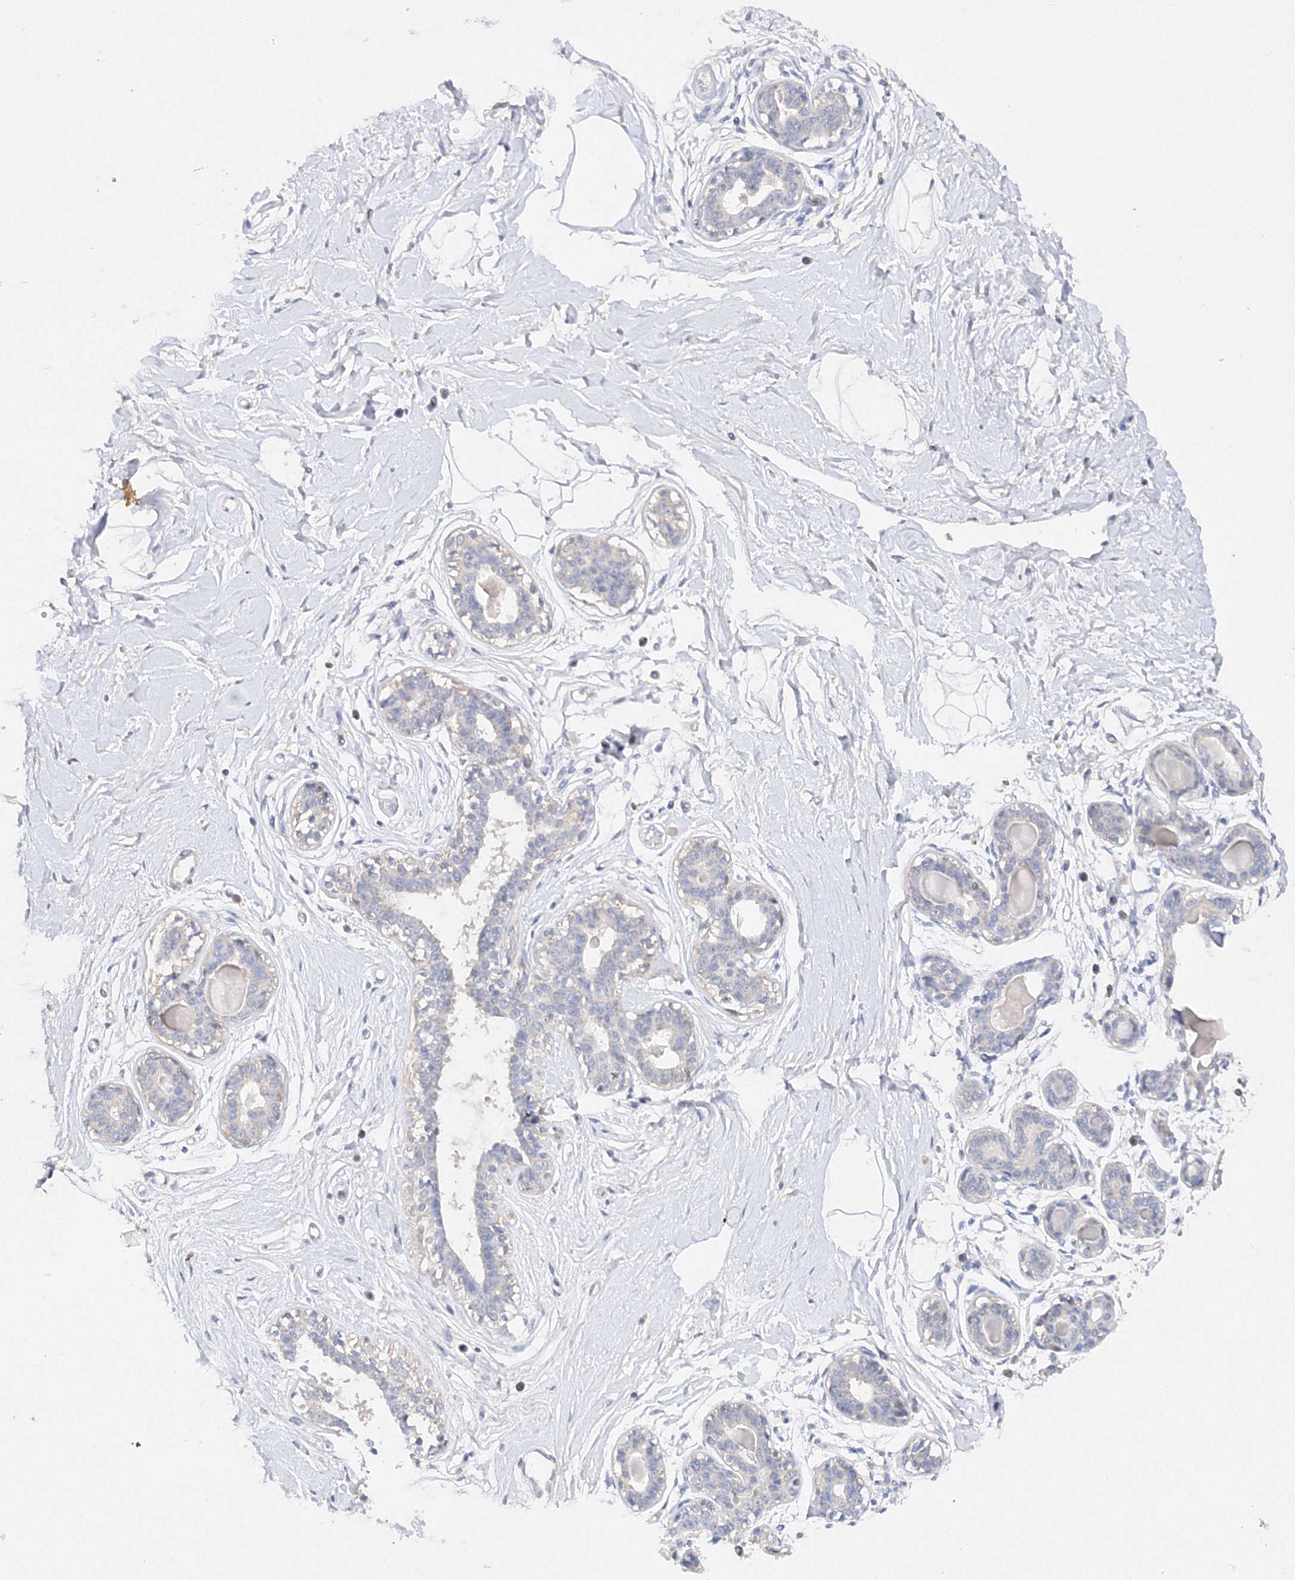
{"staining": {"intensity": "negative", "quantity": "none", "location": "none"}, "tissue": "breast", "cell_type": "Adipocytes", "image_type": "normal", "snomed": [{"axis": "morphology", "description": "Normal tissue, NOS"}, {"axis": "topography", "description": "Breast"}], "caption": "This is an IHC photomicrograph of unremarkable human breast. There is no positivity in adipocytes.", "gene": "GLS", "patient": {"sex": "female", "age": 45}}